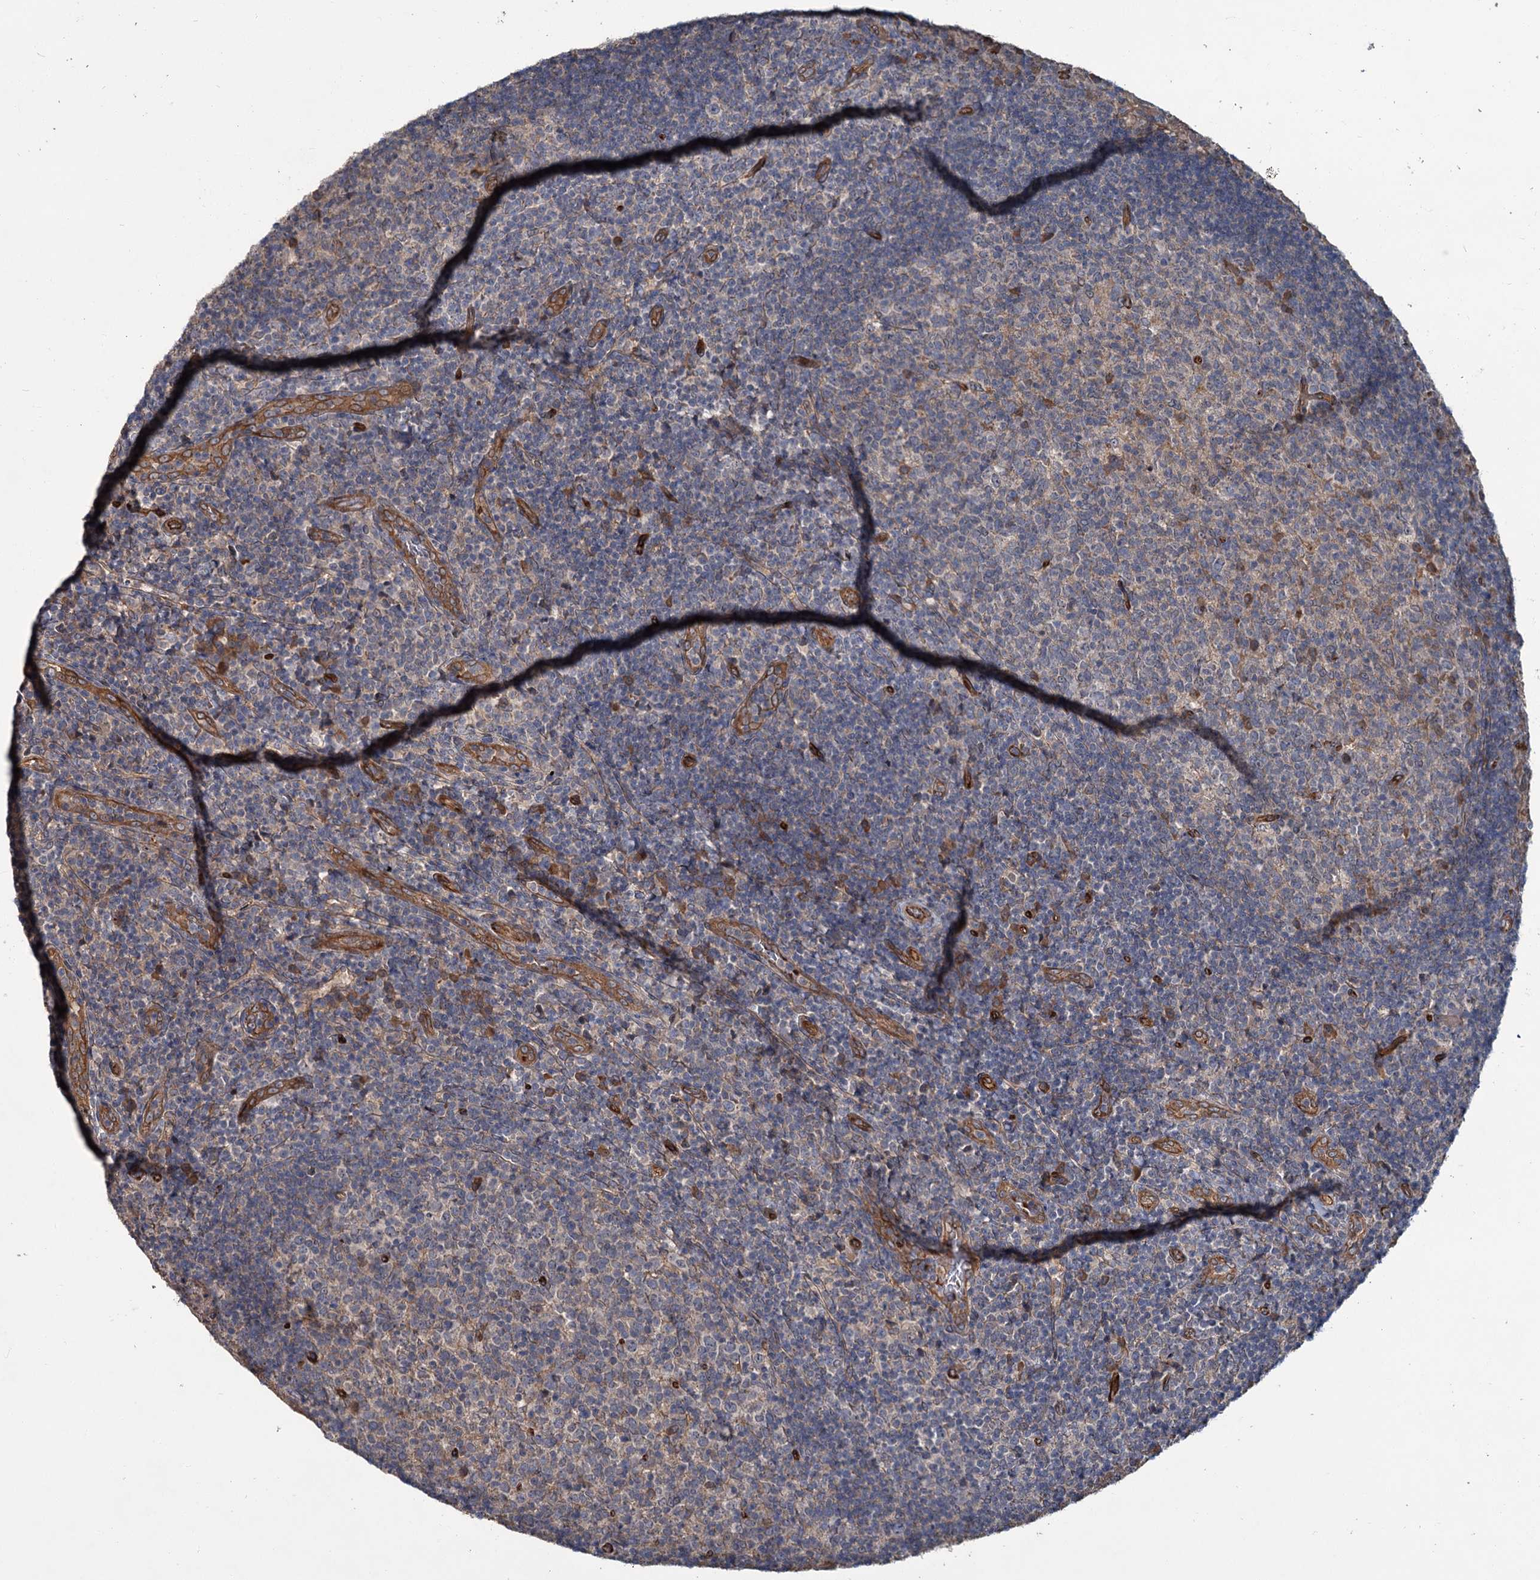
{"staining": {"intensity": "moderate", "quantity": "<25%", "location": "cytoplasmic/membranous"}, "tissue": "tonsil", "cell_type": "Germinal center cells", "image_type": "normal", "snomed": [{"axis": "morphology", "description": "Normal tissue, NOS"}, {"axis": "topography", "description": "Tonsil"}], "caption": "Immunohistochemical staining of benign tonsil reveals <25% levels of moderate cytoplasmic/membranous protein staining in approximately <25% of germinal center cells.", "gene": "PKN2", "patient": {"sex": "female", "age": 10}}